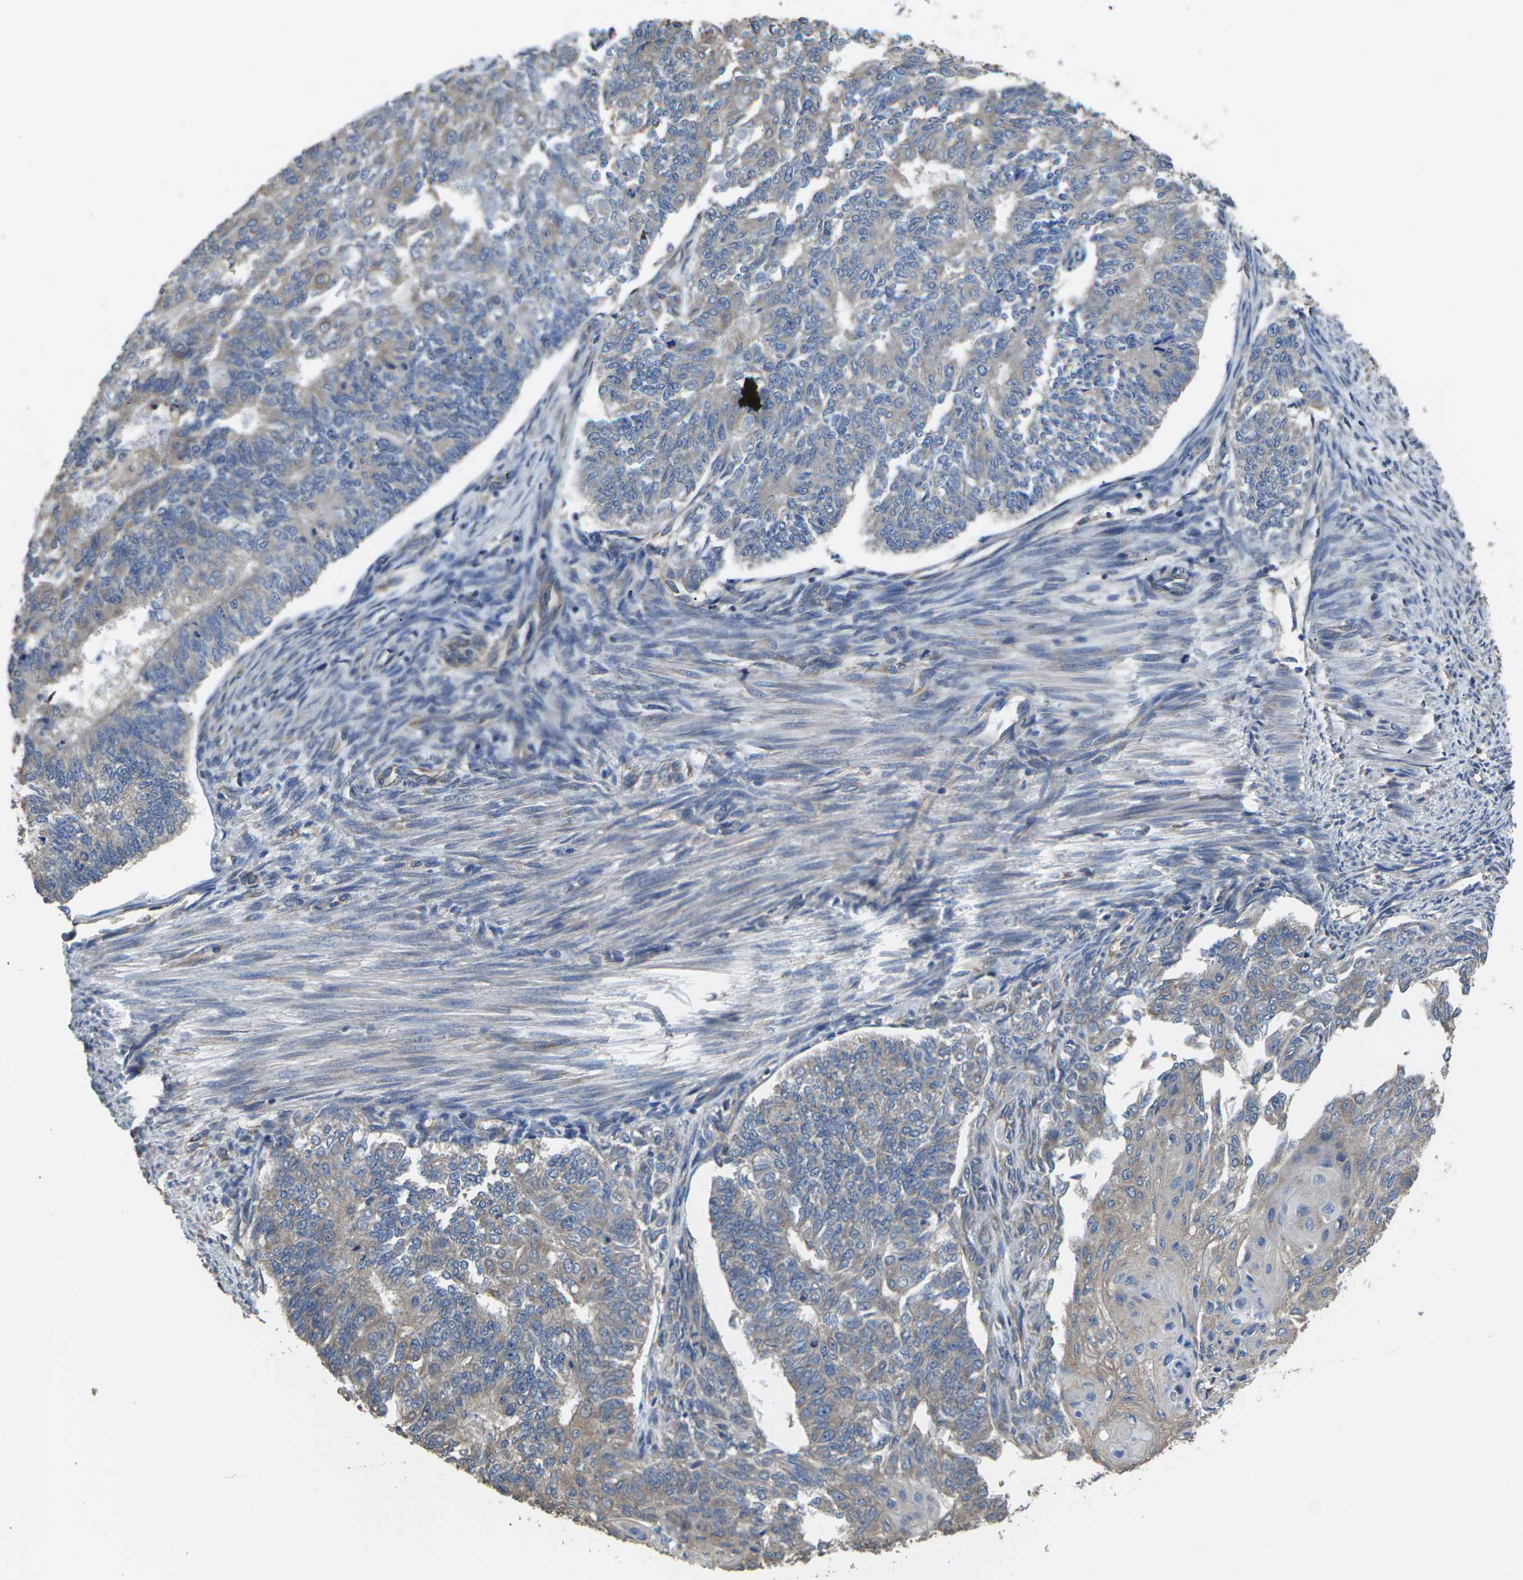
{"staining": {"intensity": "weak", "quantity": "<25%", "location": "cytoplasmic/membranous"}, "tissue": "endometrial cancer", "cell_type": "Tumor cells", "image_type": "cancer", "snomed": [{"axis": "morphology", "description": "Adenocarcinoma, NOS"}, {"axis": "topography", "description": "Endometrium"}], "caption": "High power microscopy micrograph of an immunohistochemistry (IHC) image of adenocarcinoma (endometrial), revealing no significant positivity in tumor cells.", "gene": "TMCC2", "patient": {"sex": "female", "age": 32}}